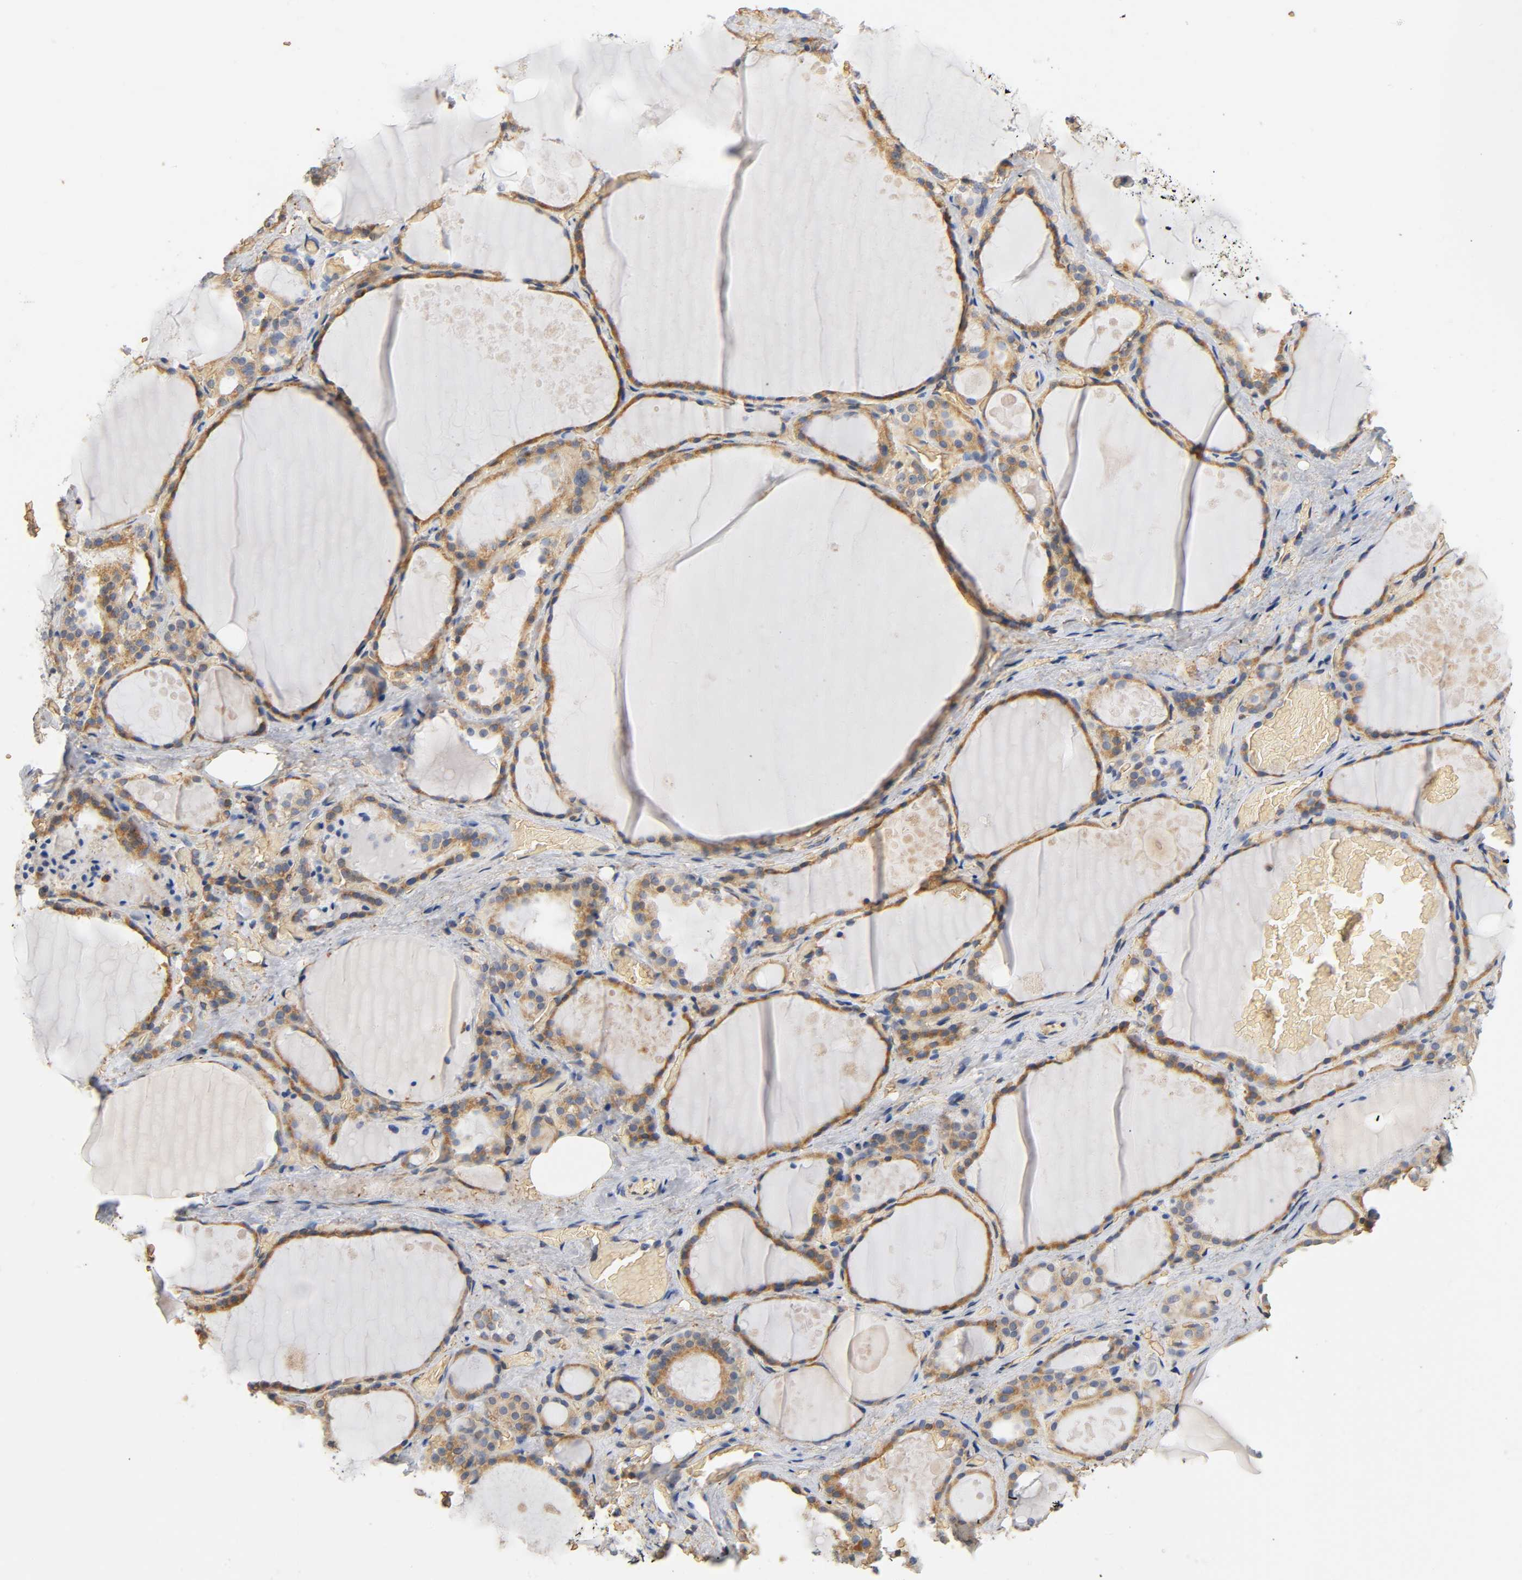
{"staining": {"intensity": "moderate", "quantity": ">75%", "location": "cytoplasmic/membranous"}, "tissue": "thyroid gland", "cell_type": "Glandular cells", "image_type": "normal", "snomed": [{"axis": "morphology", "description": "Normal tissue, NOS"}, {"axis": "topography", "description": "Thyroid gland"}], "caption": "Immunohistochemistry micrograph of benign thyroid gland stained for a protein (brown), which demonstrates medium levels of moderate cytoplasmic/membranous positivity in approximately >75% of glandular cells.", "gene": "UCKL1", "patient": {"sex": "male", "age": 61}}